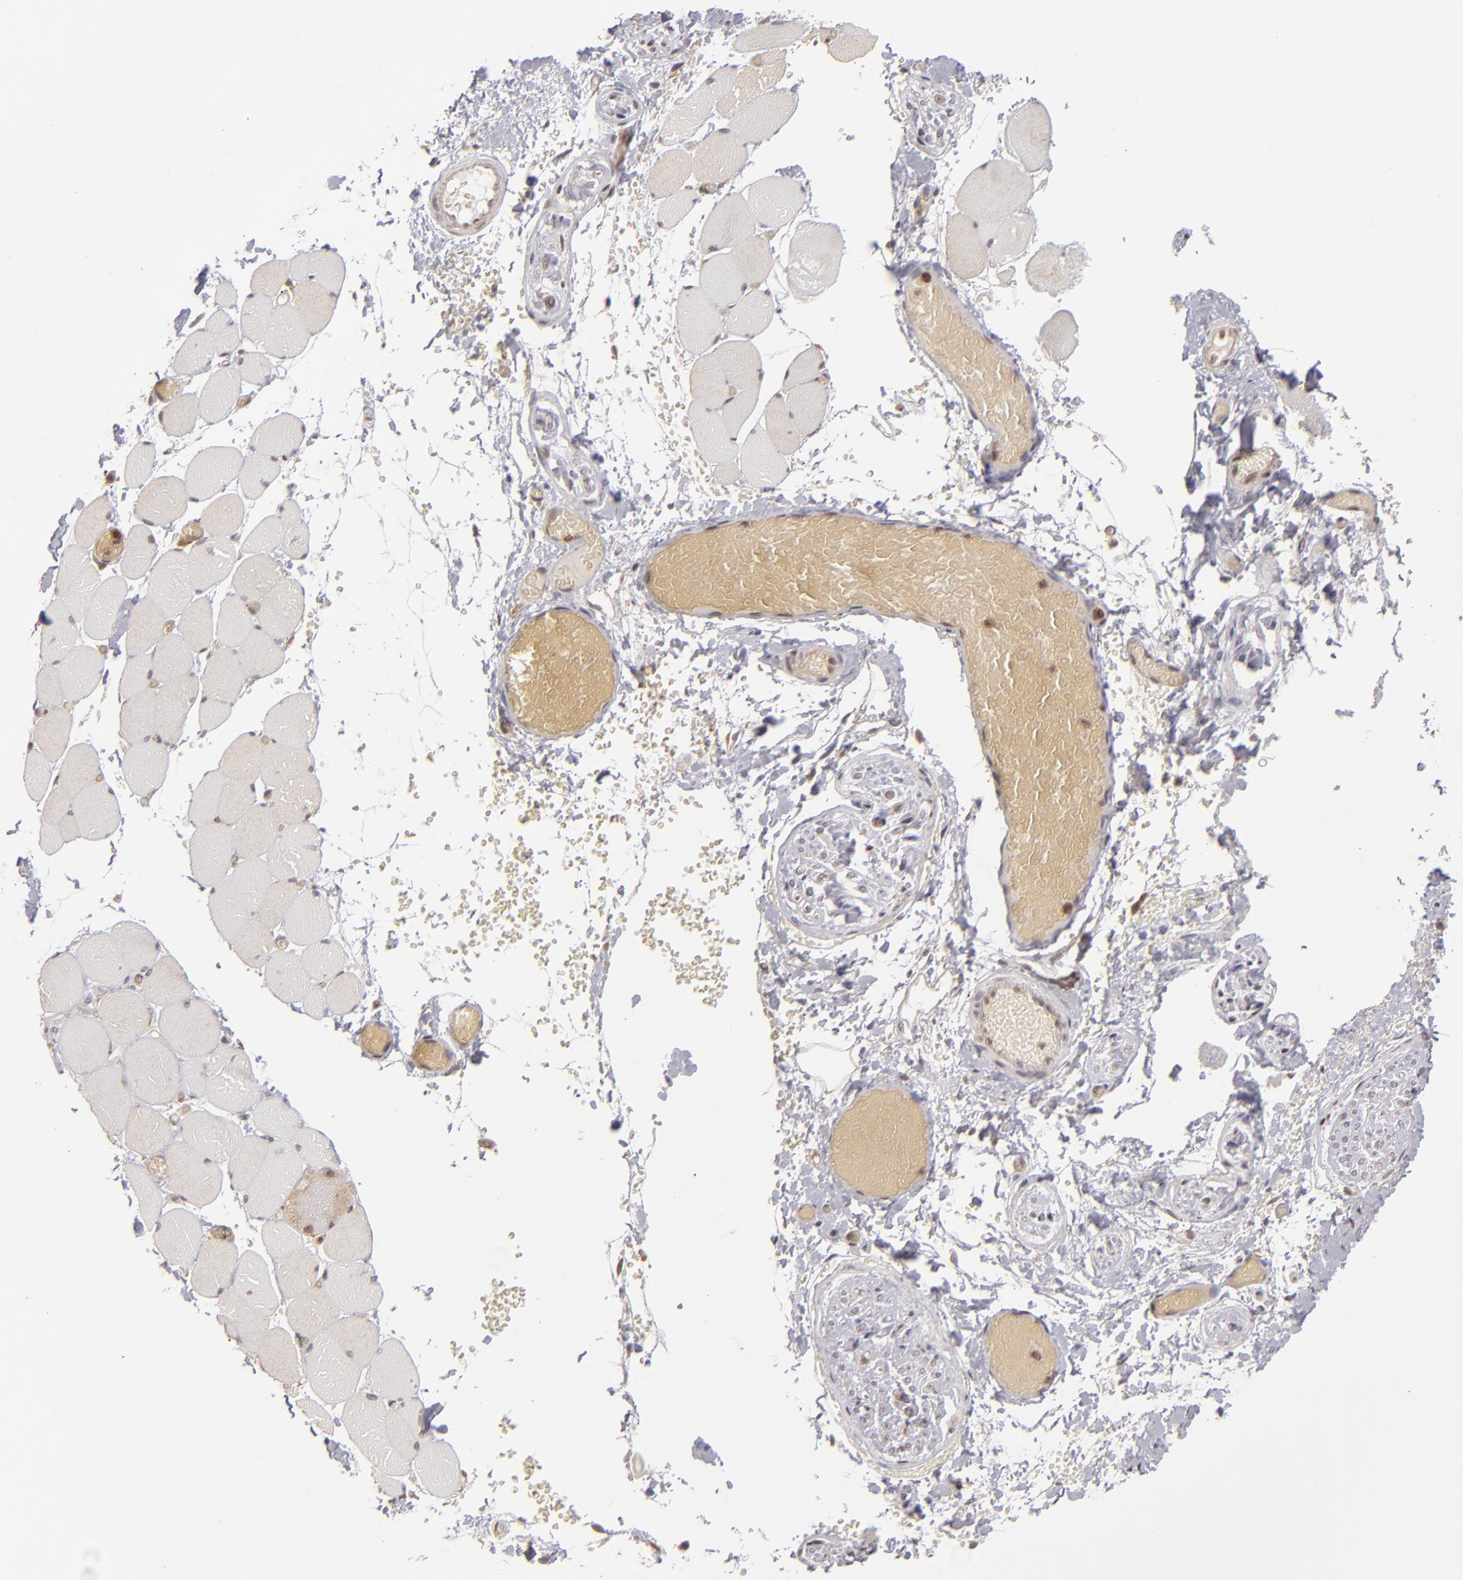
{"staining": {"intensity": "negative", "quantity": "none", "location": "none"}, "tissue": "skeletal muscle", "cell_type": "Myocytes", "image_type": "normal", "snomed": [{"axis": "morphology", "description": "Normal tissue, NOS"}, {"axis": "topography", "description": "Skeletal muscle"}, {"axis": "topography", "description": "Soft tissue"}], "caption": "Skeletal muscle stained for a protein using immunohistochemistry exhibits no positivity myocytes.", "gene": "MAPK3", "patient": {"sex": "female", "age": 58}}